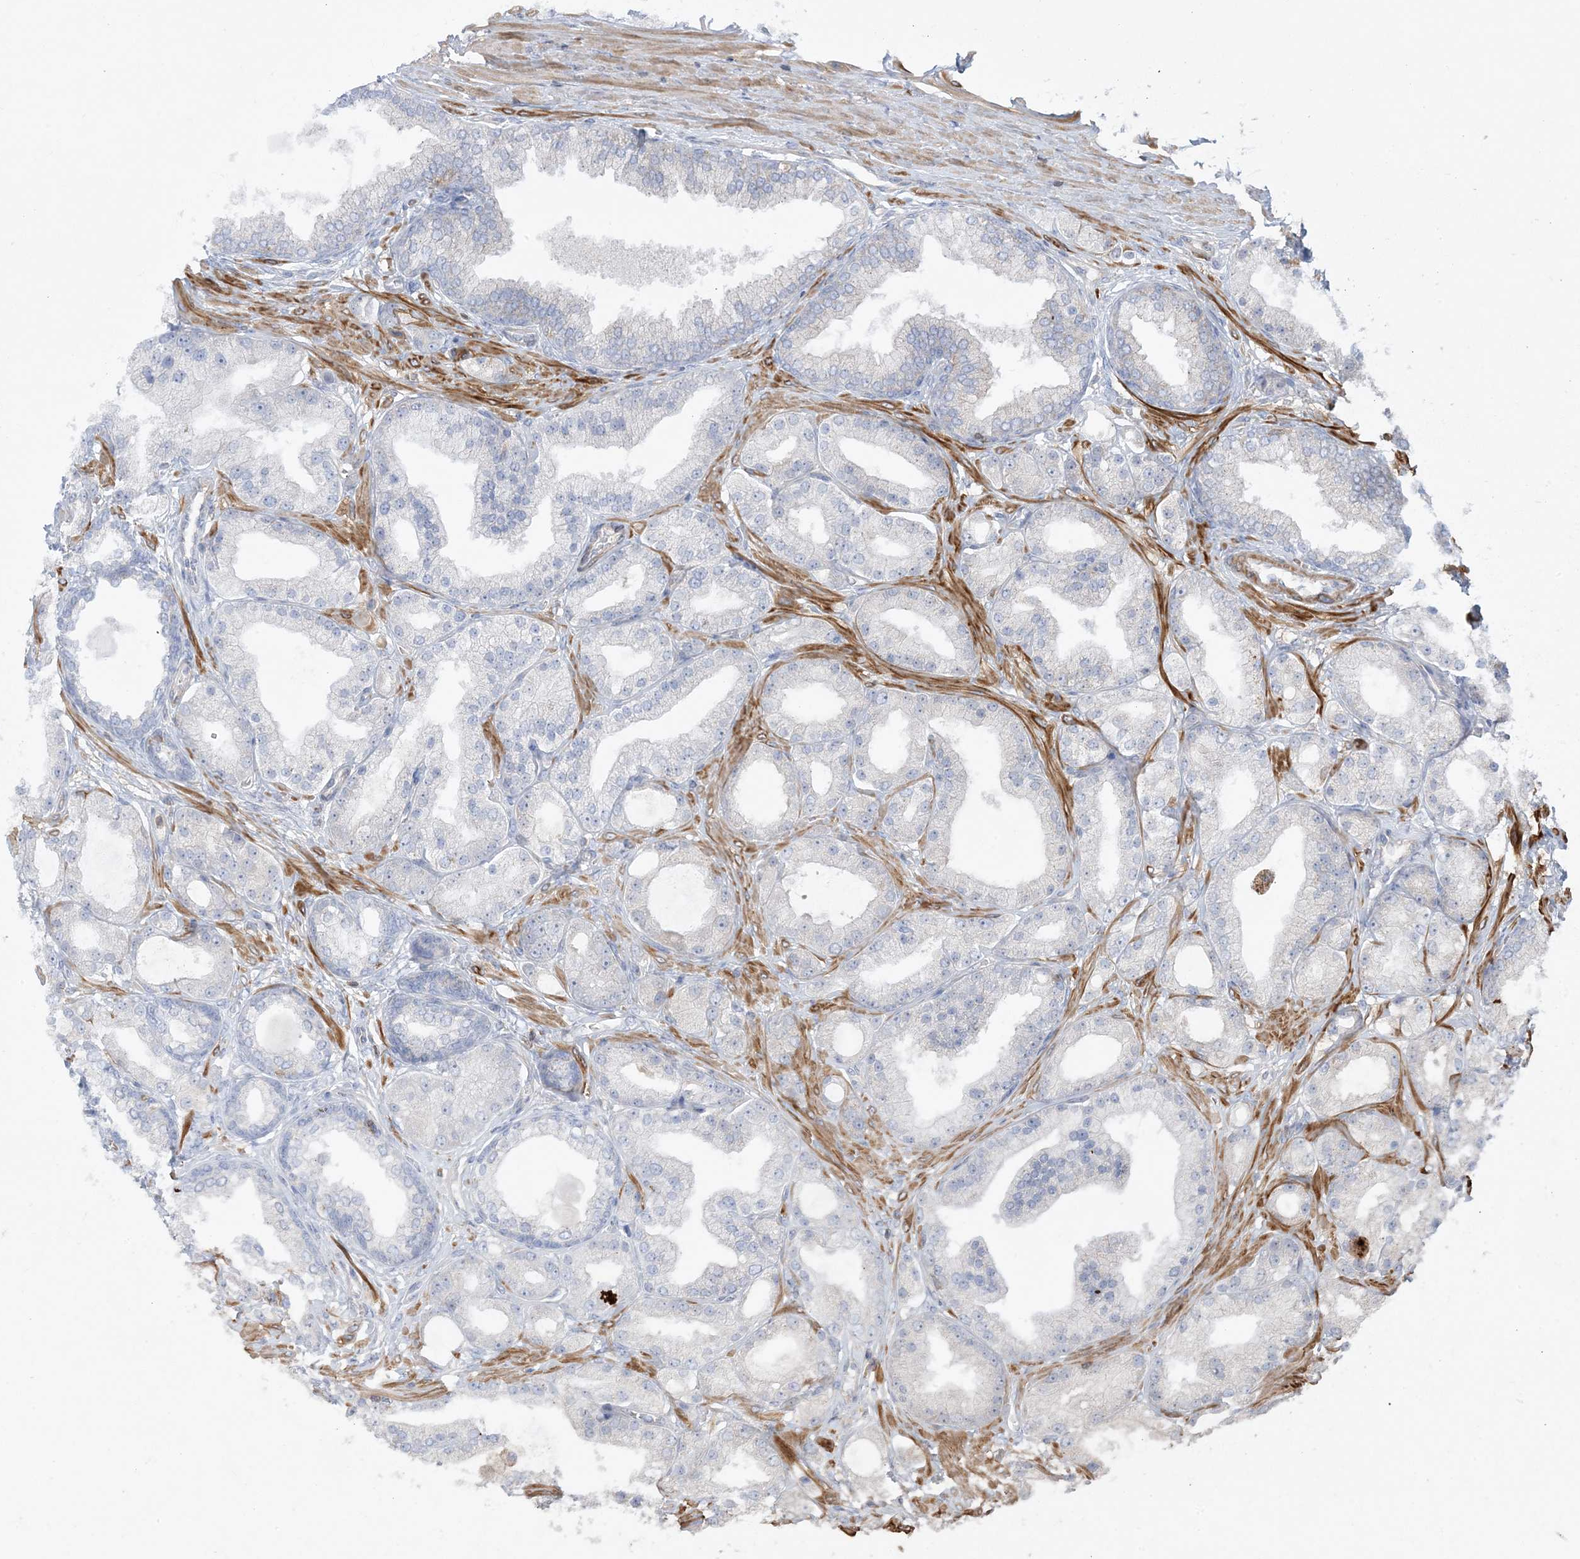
{"staining": {"intensity": "negative", "quantity": "none", "location": "none"}, "tissue": "prostate cancer", "cell_type": "Tumor cells", "image_type": "cancer", "snomed": [{"axis": "morphology", "description": "Adenocarcinoma, Low grade"}, {"axis": "topography", "description": "Prostate"}], "caption": "Immunohistochemistry photomicrograph of neoplastic tissue: low-grade adenocarcinoma (prostate) stained with DAB (3,3'-diaminobenzidine) demonstrates no significant protein positivity in tumor cells.", "gene": "ARHGAP30", "patient": {"sex": "male", "age": 67}}